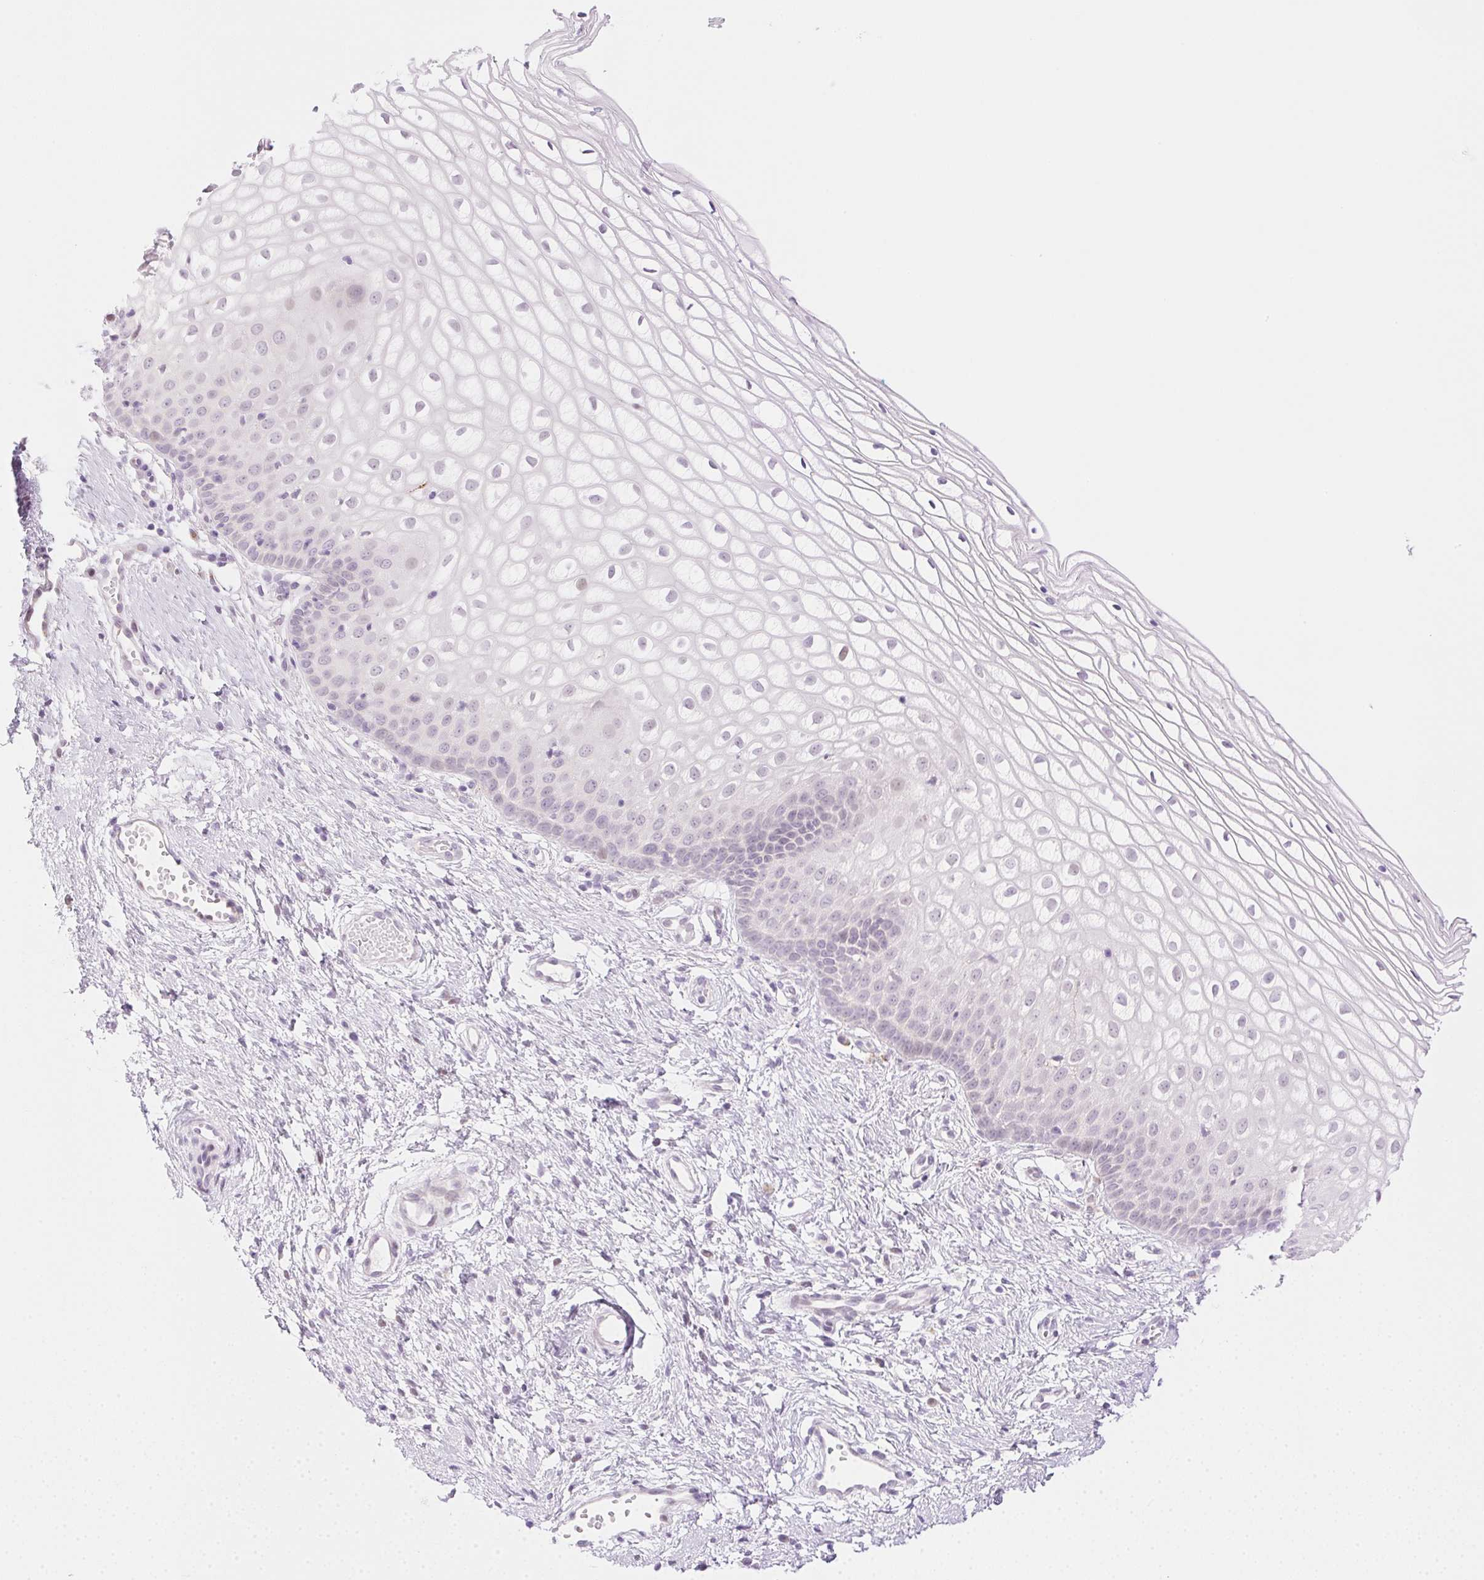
{"staining": {"intensity": "negative", "quantity": "none", "location": "none"}, "tissue": "cervix", "cell_type": "Glandular cells", "image_type": "normal", "snomed": [{"axis": "morphology", "description": "Normal tissue, NOS"}, {"axis": "topography", "description": "Cervix"}], "caption": "Micrograph shows no protein staining in glandular cells of benign cervix.", "gene": "SPRYD4", "patient": {"sex": "female", "age": 36}}